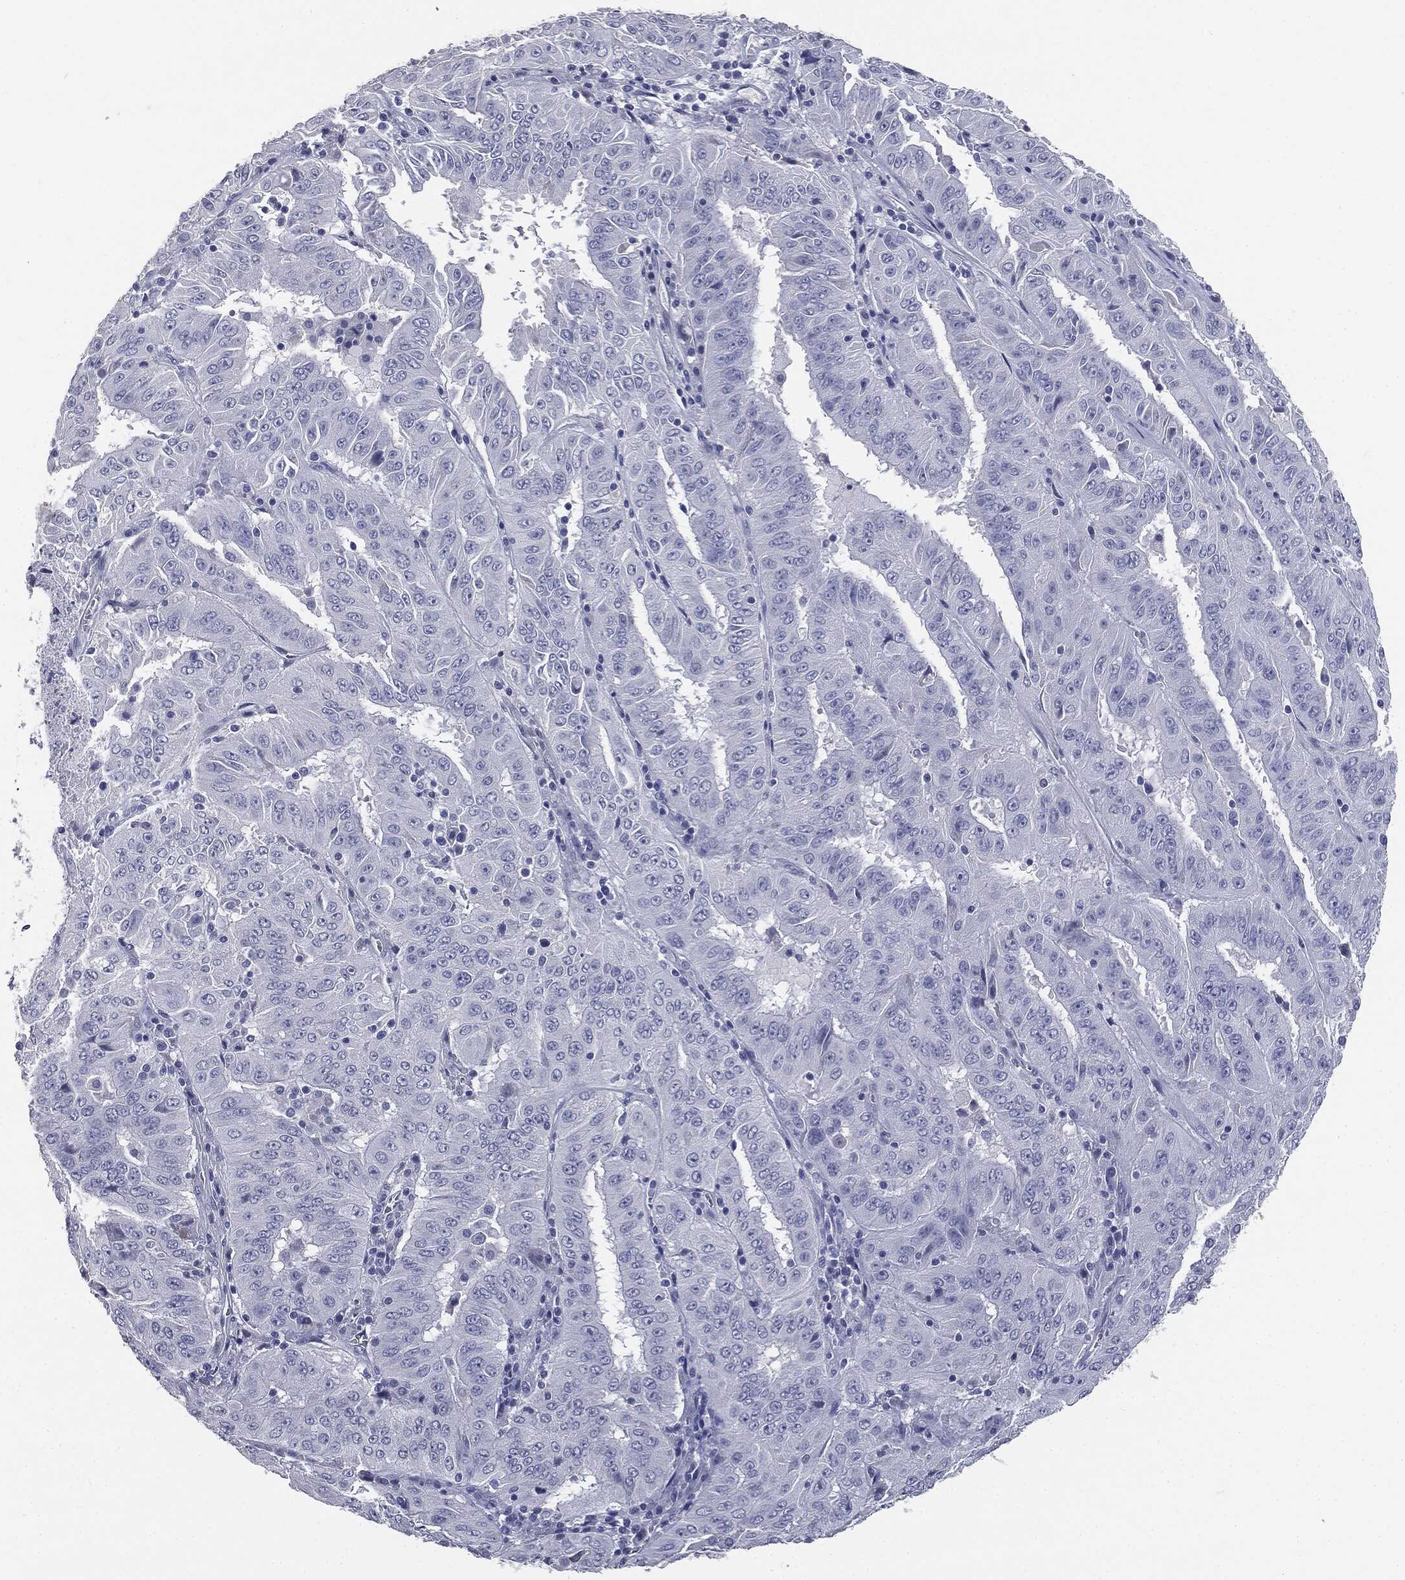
{"staining": {"intensity": "negative", "quantity": "none", "location": "none"}, "tissue": "pancreatic cancer", "cell_type": "Tumor cells", "image_type": "cancer", "snomed": [{"axis": "morphology", "description": "Adenocarcinoma, NOS"}, {"axis": "topography", "description": "Pancreas"}], "caption": "The image shows no significant expression in tumor cells of pancreatic cancer (adenocarcinoma).", "gene": "AFP", "patient": {"sex": "male", "age": 63}}